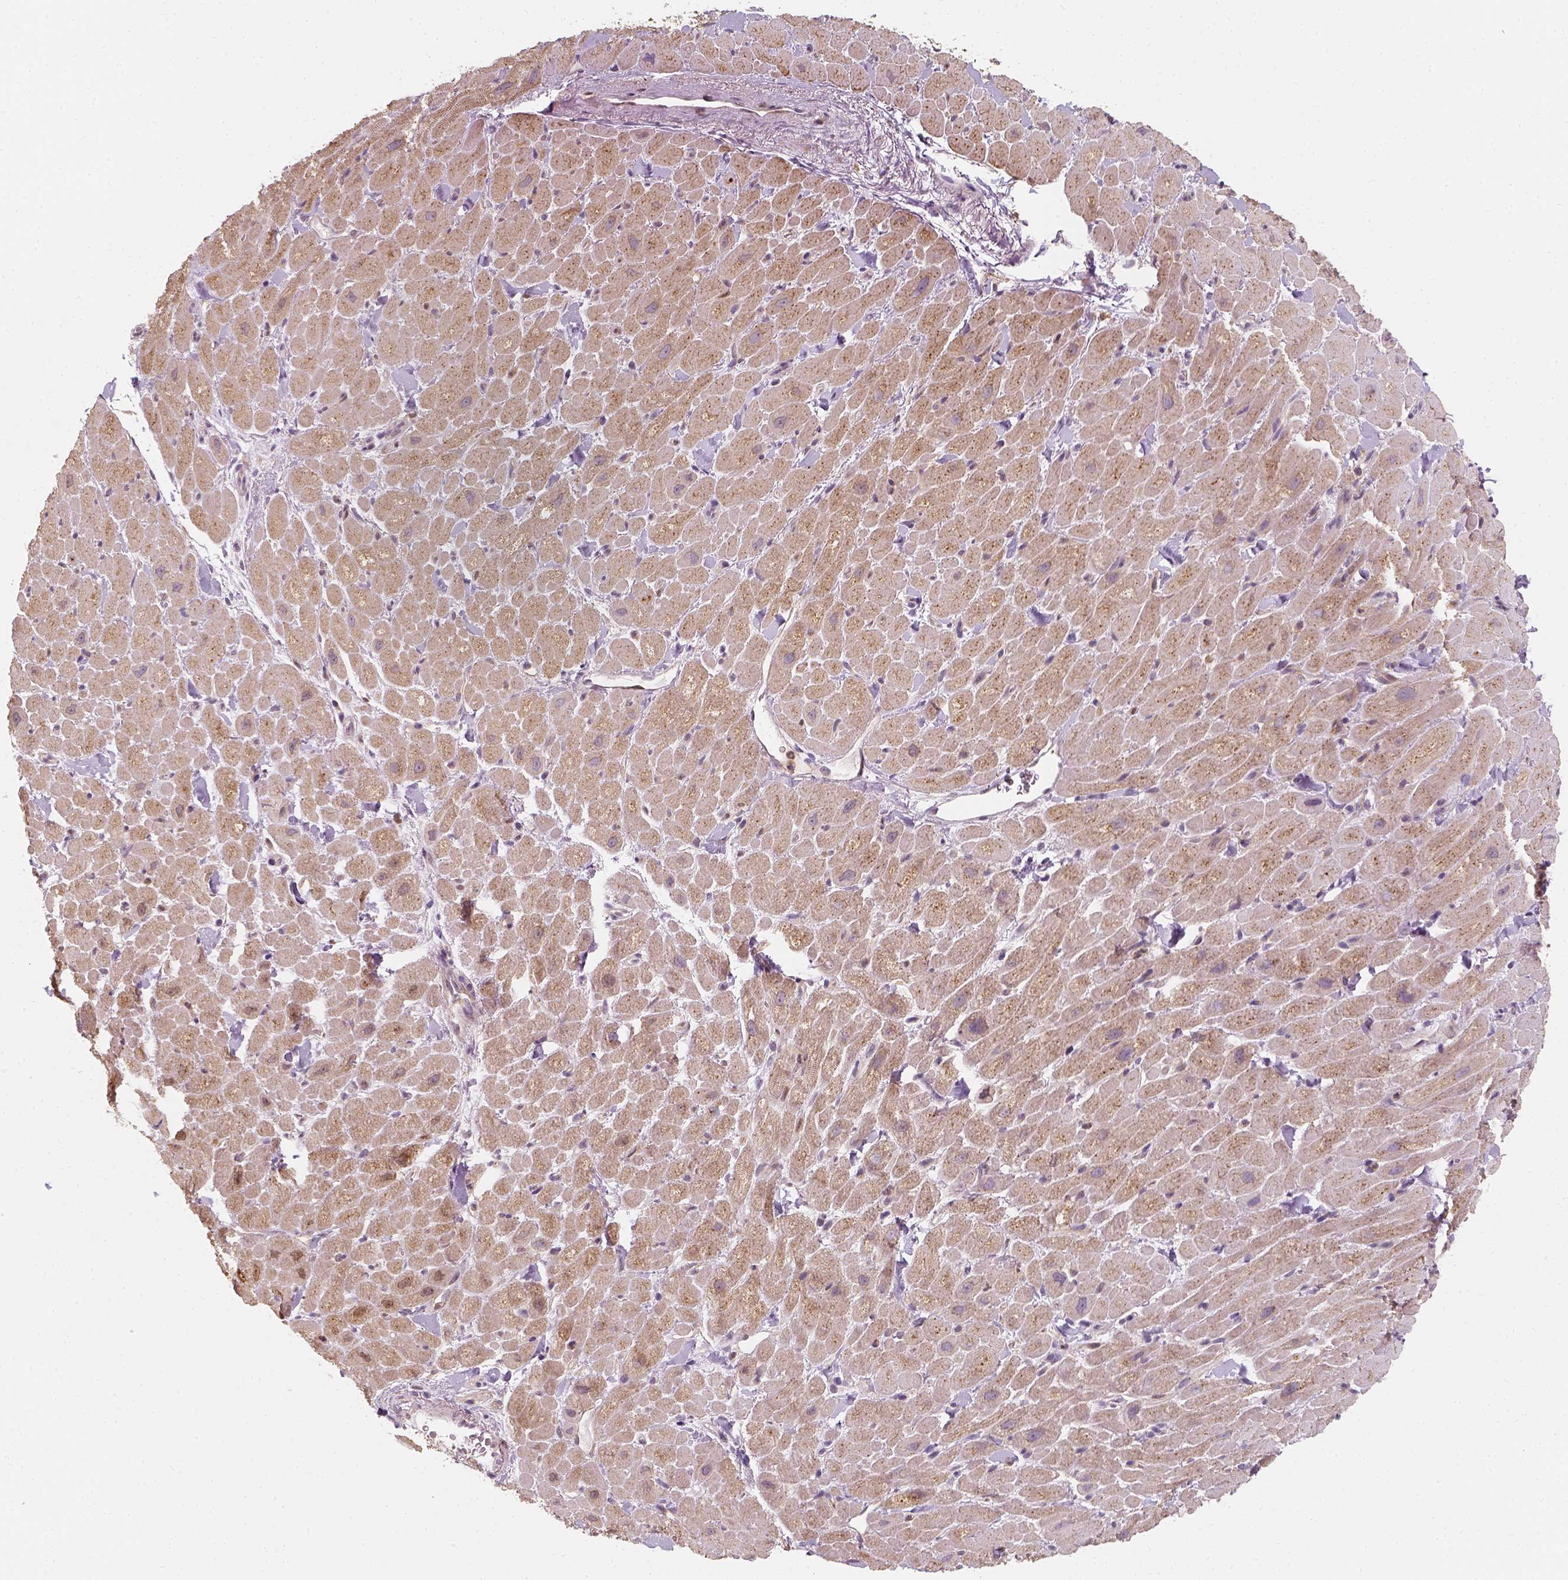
{"staining": {"intensity": "weak", "quantity": "25%-75%", "location": "cytoplasmic/membranous"}, "tissue": "heart muscle", "cell_type": "Cardiomyocytes", "image_type": "normal", "snomed": [{"axis": "morphology", "description": "Normal tissue, NOS"}, {"axis": "topography", "description": "Heart"}], "caption": "Immunohistochemistry (IHC) staining of normal heart muscle, which exhibits low levels of weak cytoplasmic/membranous positivity in approximately 25%-75% of cardiomyocytes indicating weak cytoplasmic/membranous protein expression. The staining was performed using DAB (brown) for protein detection and nuclei were counterstained in hematoxylin (blue).", "gene": "SQSTM1", "patient": {"sex": "male", "age": 60}}